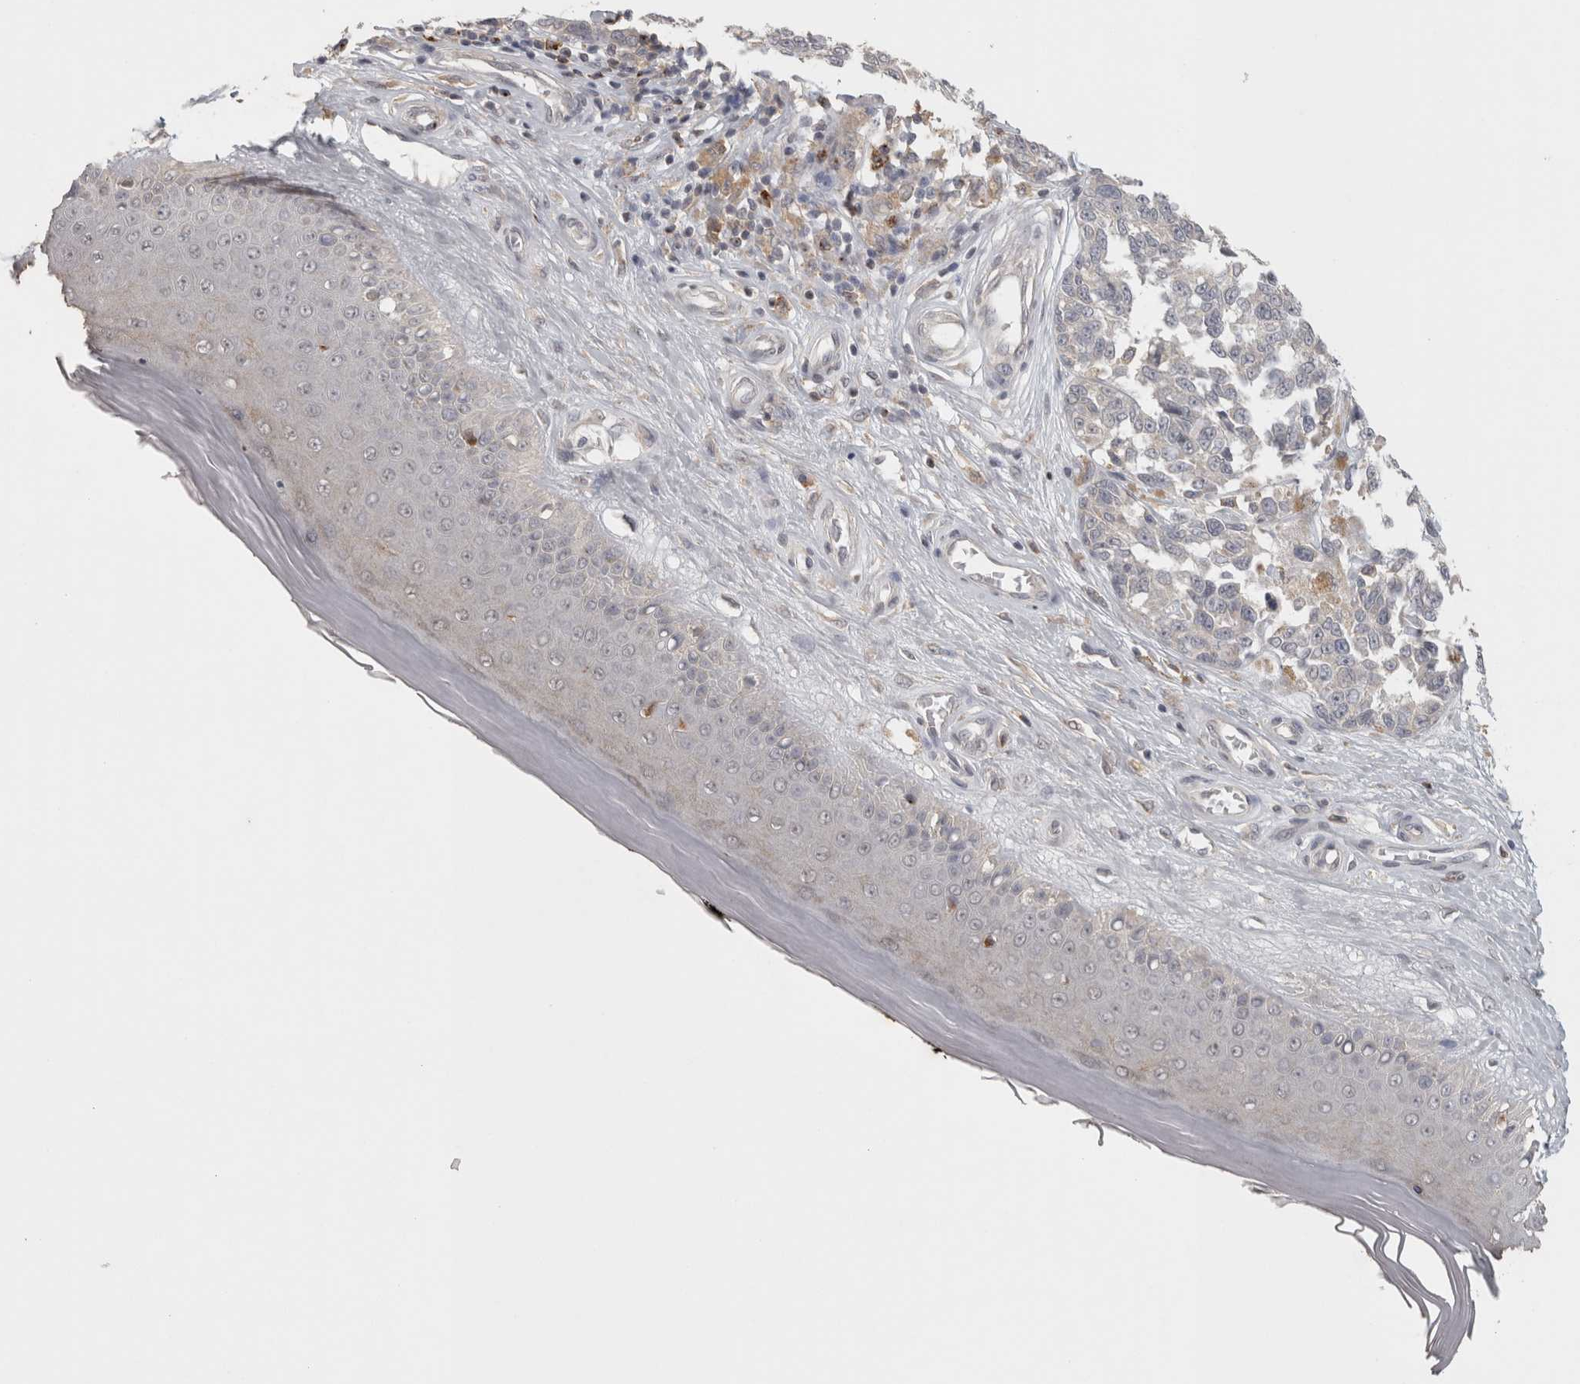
{"staining": {"intensity": "negative", "quantity": "none", "location": "none"}, "tissue": "melanoma", "cell_type": "Tumor cells", "image_type": "cancer", "snomed": [{"axis": "morphology", "description": "Malignant melanoma, NOS"}, {"axis": "topography", "description": "Skin"}], "caption": "DAB immunohistochemical staining of human melanoma reveals no significant staining in tumor cells.", "gene": "HAVCR2", "patient": {"sex": "female", "age": 64}}